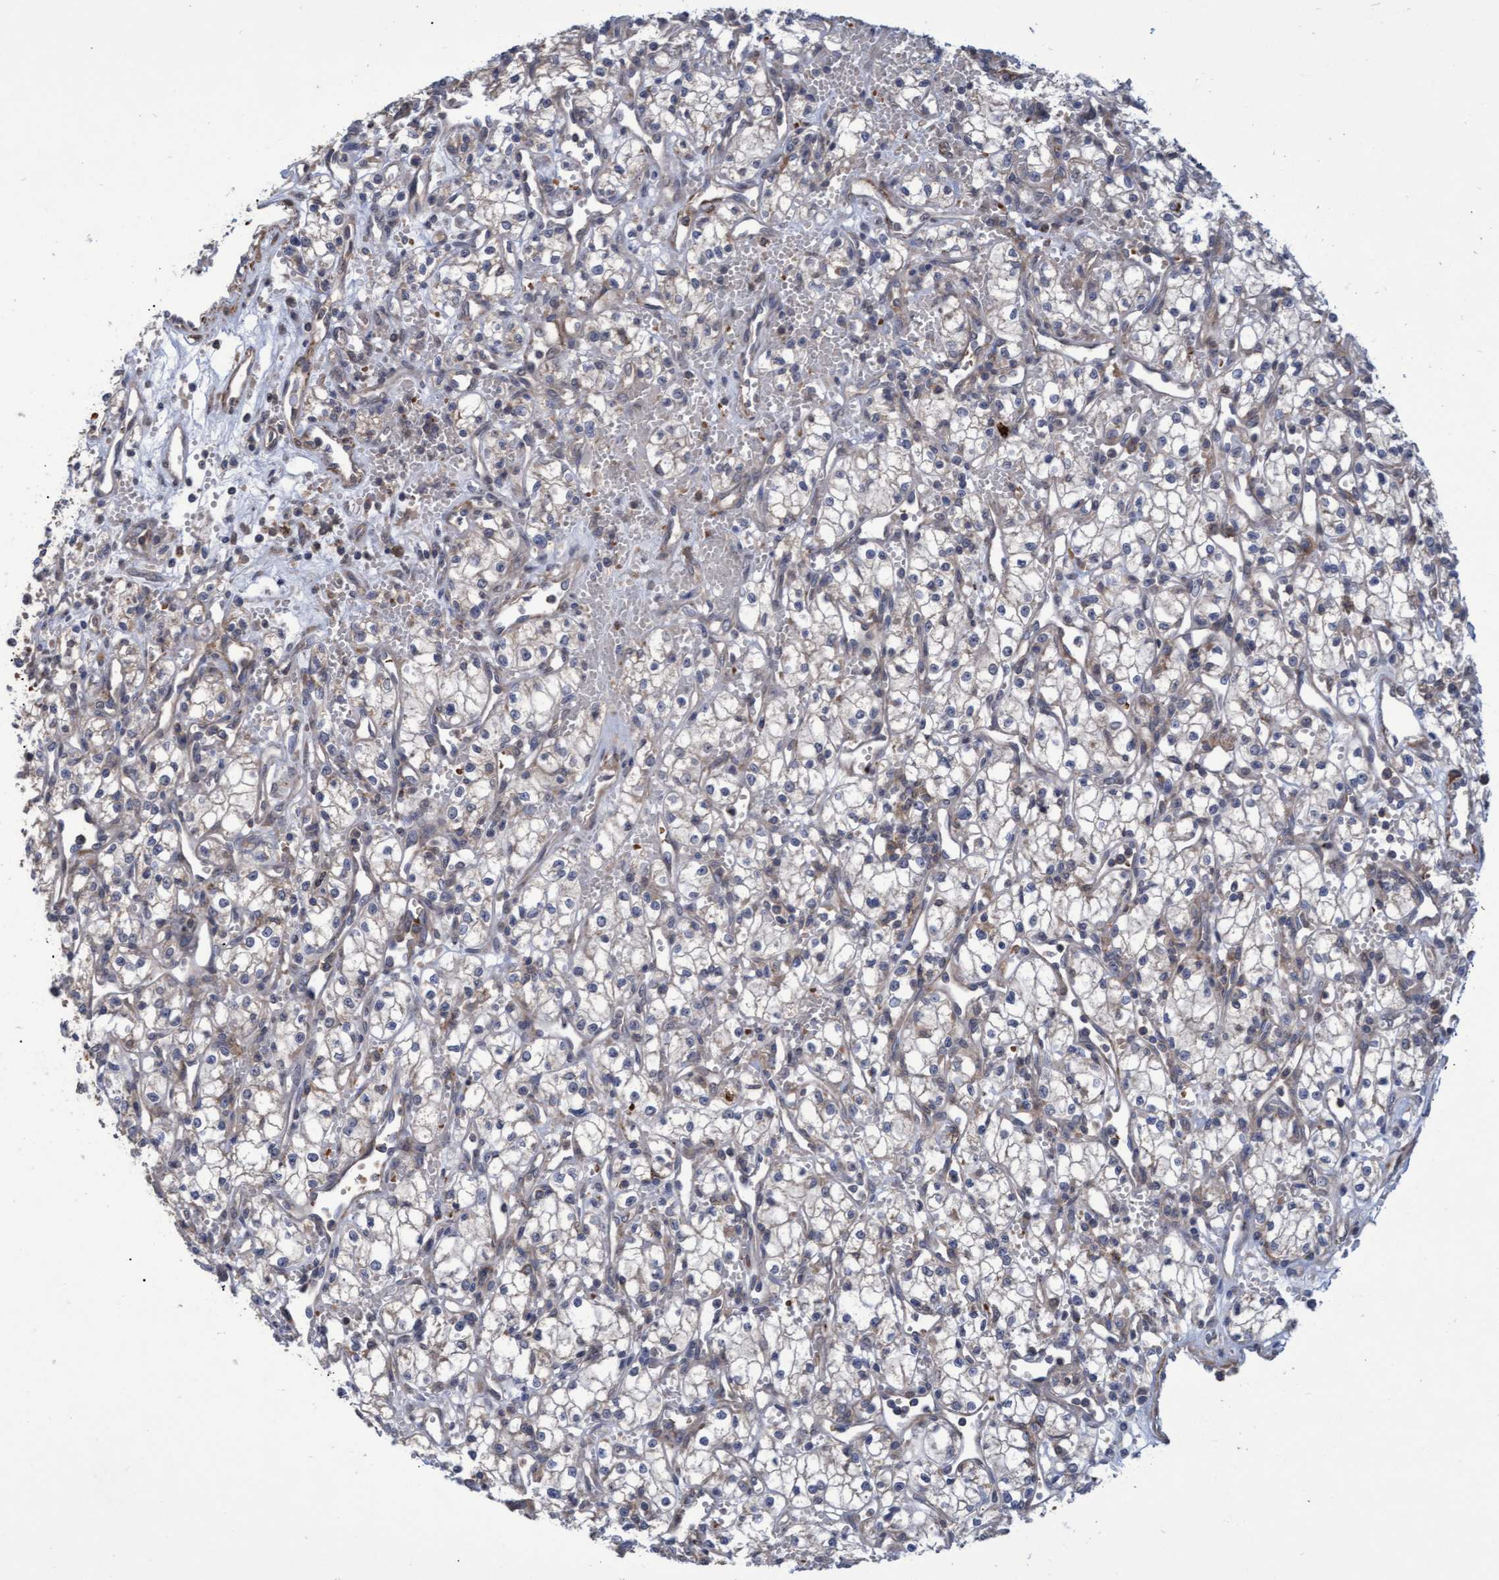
{"staining": {"intensity": "weak", "quantity": "<25%", "location": "cytoplasmic/membranous"}, "tissue": "renal cancer", "cell_type": "Tumor cells", "image_type": "cancer", "snomed": [{"axis": "morphology", "description": "Adenocarcinoma, NOS"}, {"axis": "topography", "description": "Kidney"}], "caption": "A micrograph of renal adenocarcinoma stained for a protein demonstrates no brown staining in tumor cells.", "gene": "NAA15", "patient": {"sex": "male", "age": 59}}